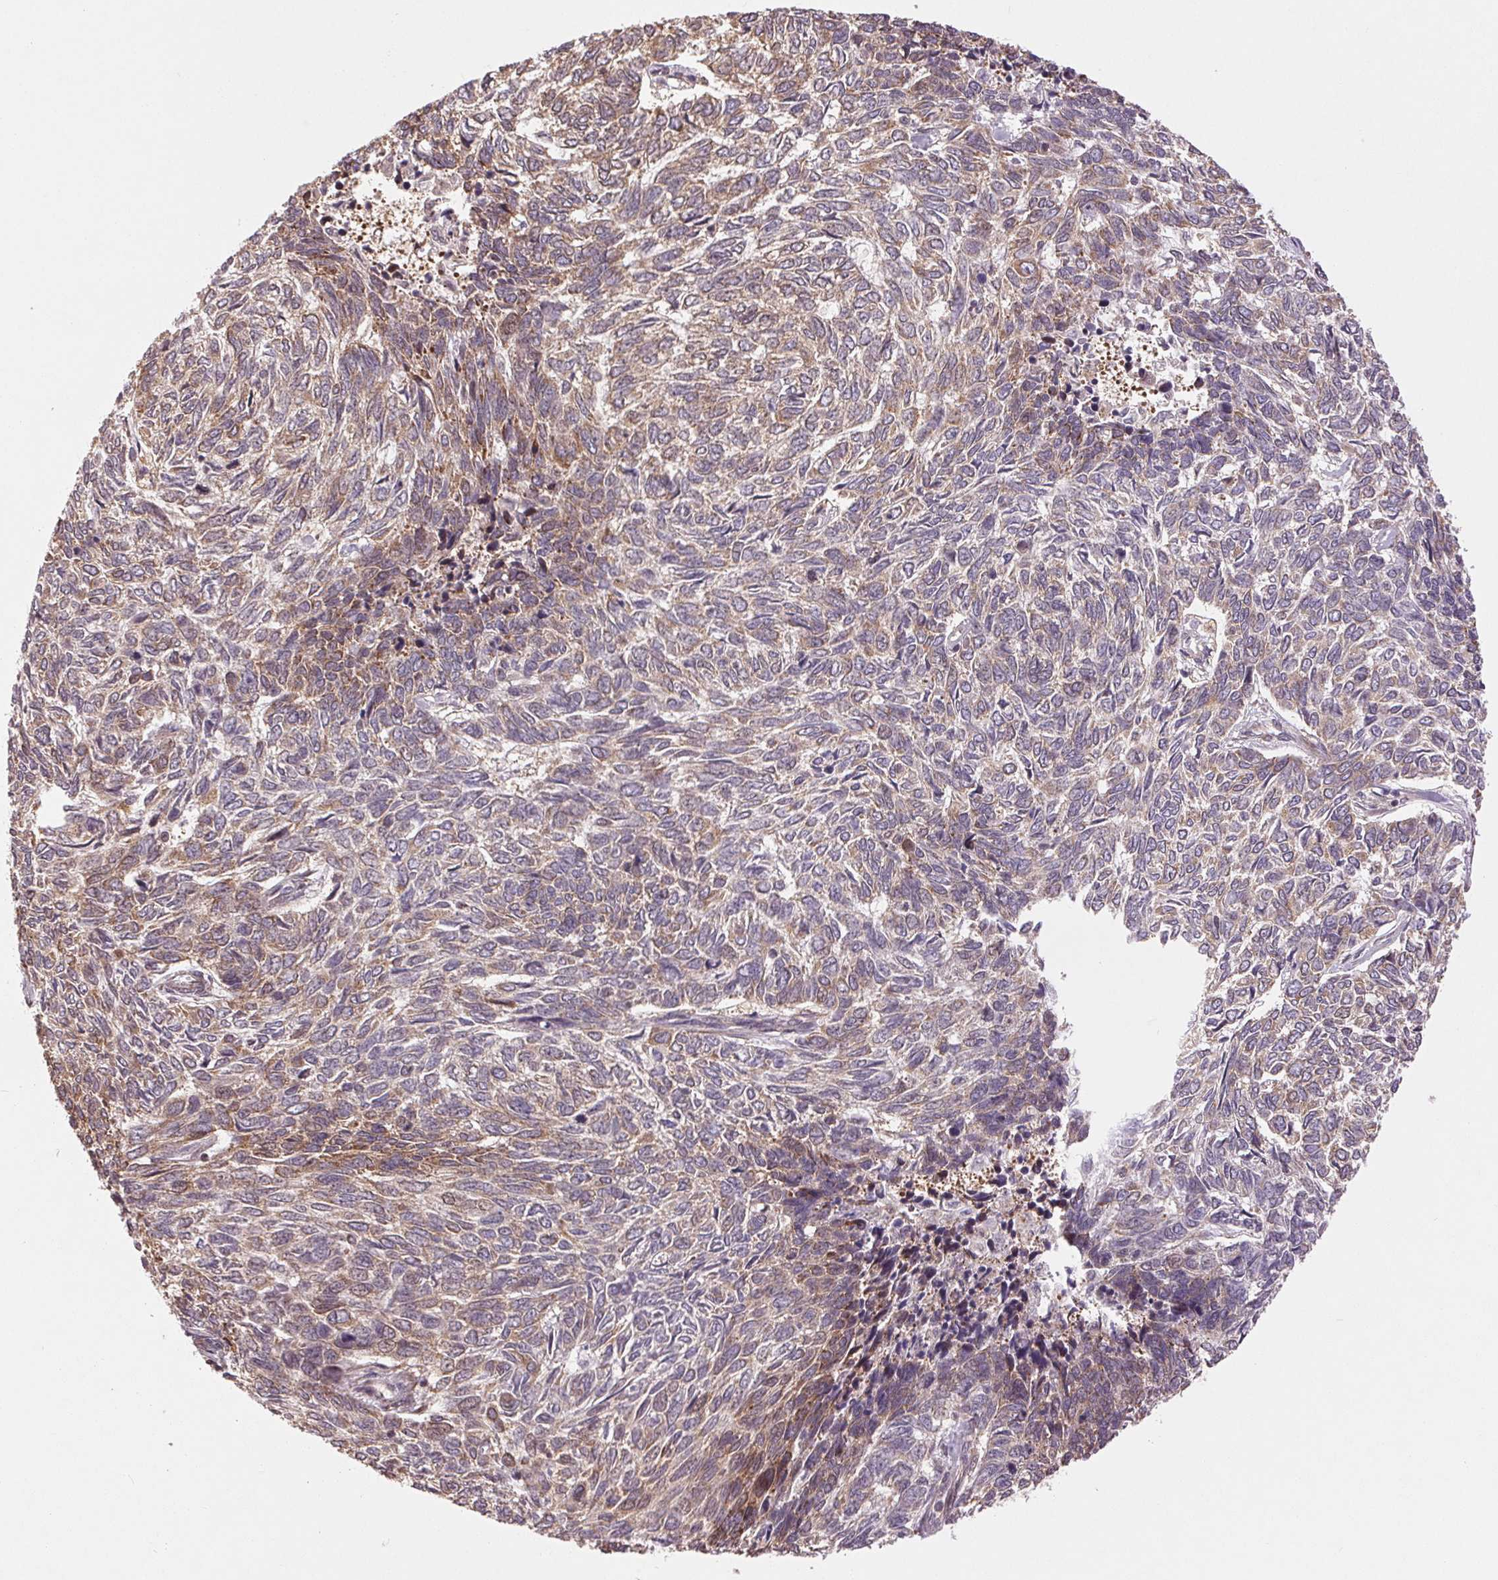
{"staining": {"intensity": "weak", "quantity": ">75%", "location": "cytoplasmic/membranous"}, "tissue": "skin cancer", "cell_type": "Tumor cells", "image_type": "cancer", "snomed": [{"axis": "morphology", "description": "Basal cell carcinoma"}, {"axis": "topography", "description": "Skin"}], "caption": "This photomicrograph exhibits skin cancer (basal cell carcinoma) stained with immunohistochemistry (IHC) to label a protein in brown. The cytoplasmic/membranous of tumor cells show weak positivity for the protein. Nuclei are counter-stained blue.", "gene": "BTF3L4", "patient": {"sex": "female", "age": 65}}